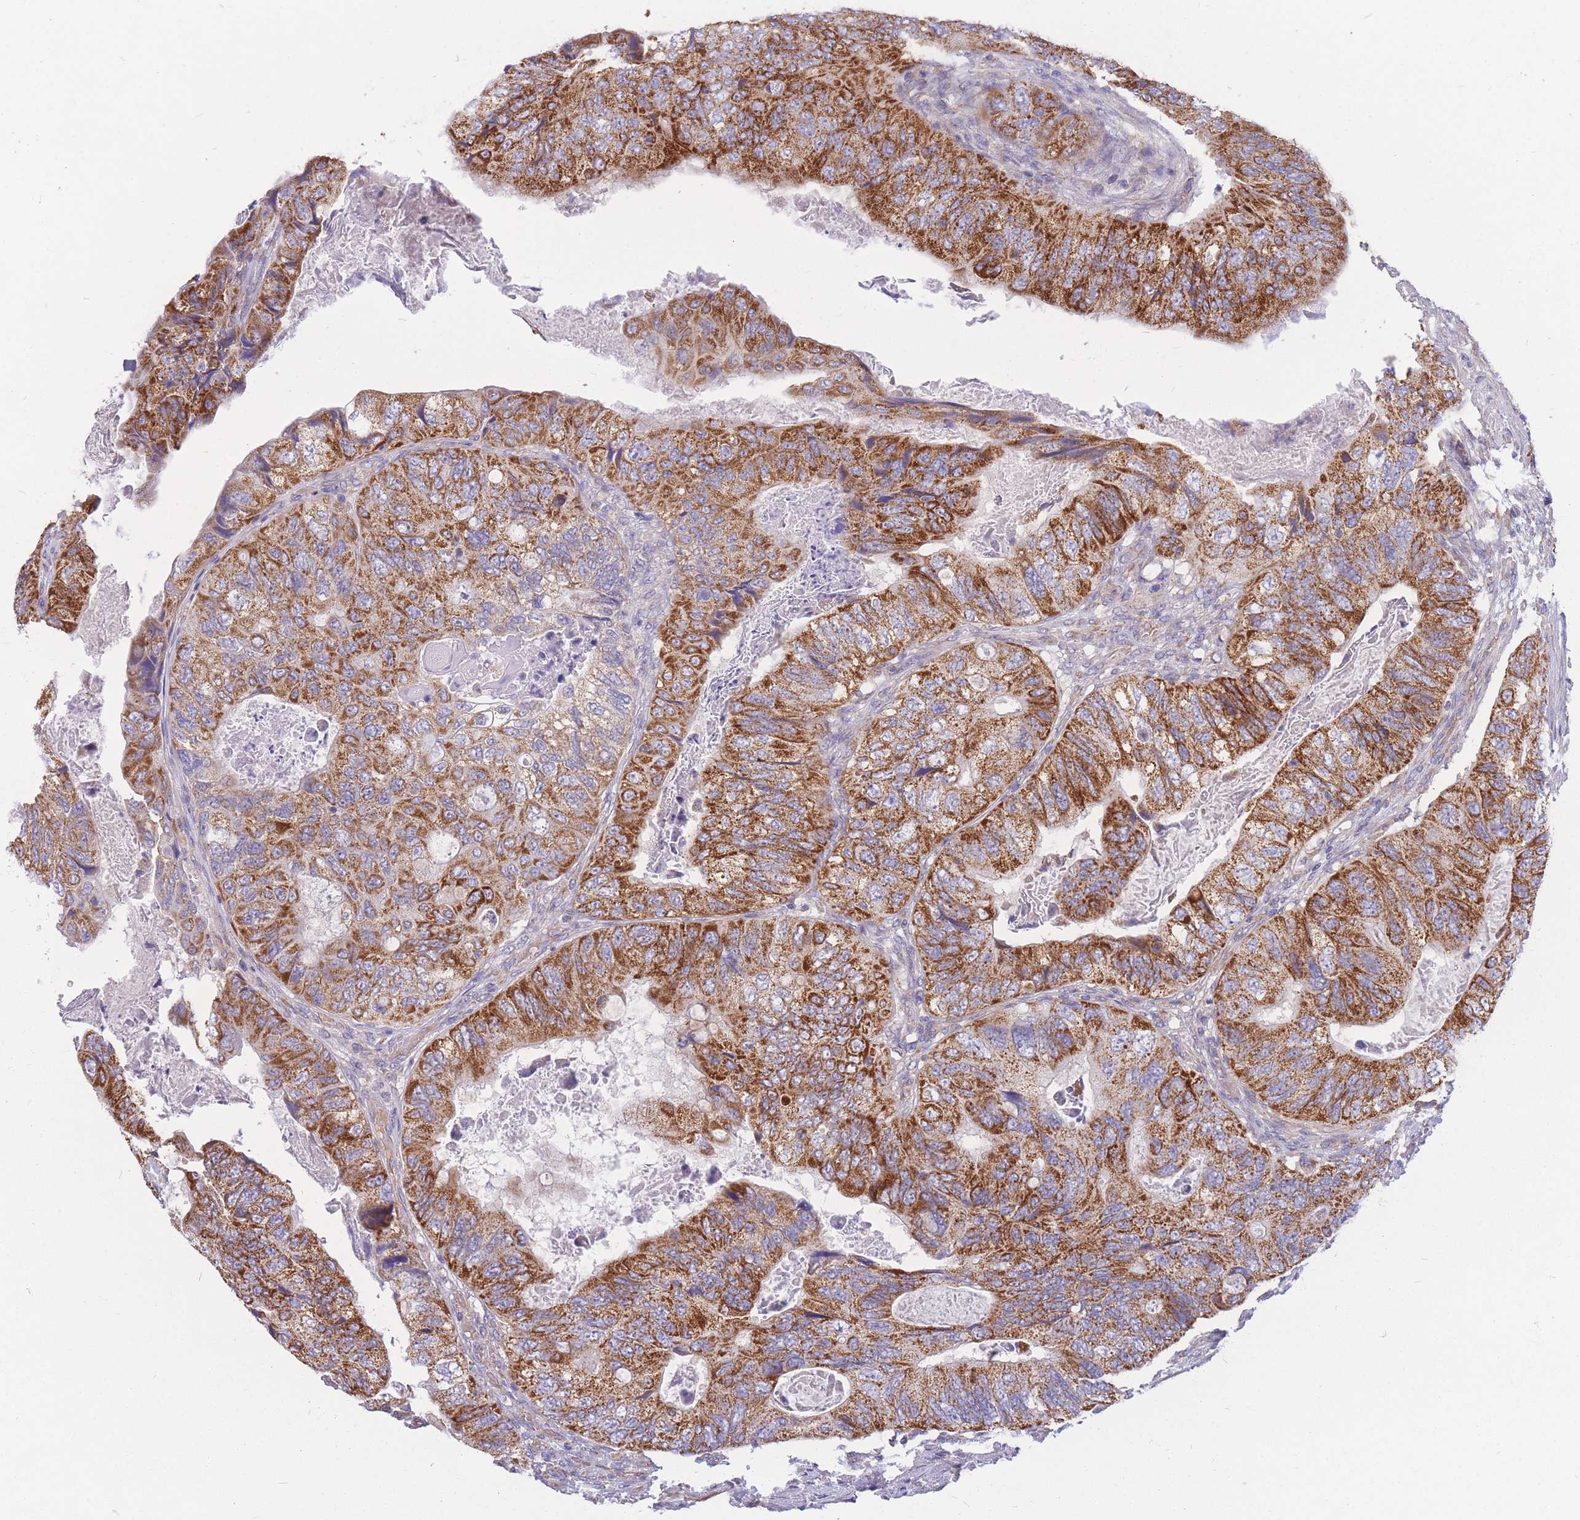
{"staining": {"intensity": "strong", "quantity": ">75%", "location": "cytoplasmic/membranous"}, "tissue": "colorectal cancer", "cell_type": "Tumor cells", "image_type": "cancer", "snomed": [{"axis": "morphology", "description": "Adenocarcinoma, NOS"}, {"axis": "topography", "description": "Rectum"}], "caption": "Immunohistochemistry photomicrograph of neoplastic tissue: human colorectal cancer (adenocarcinoma) stained using immunohistochemistry (IHC) demonstrates high levels of strong protein expression localized specifically in the cytoplasmic/membranous of tumor cells, appearing as a cytoplasmic/membranous brown color.", "gene": "MRPS9", "patient": {"sex": "male", "age": 63}}